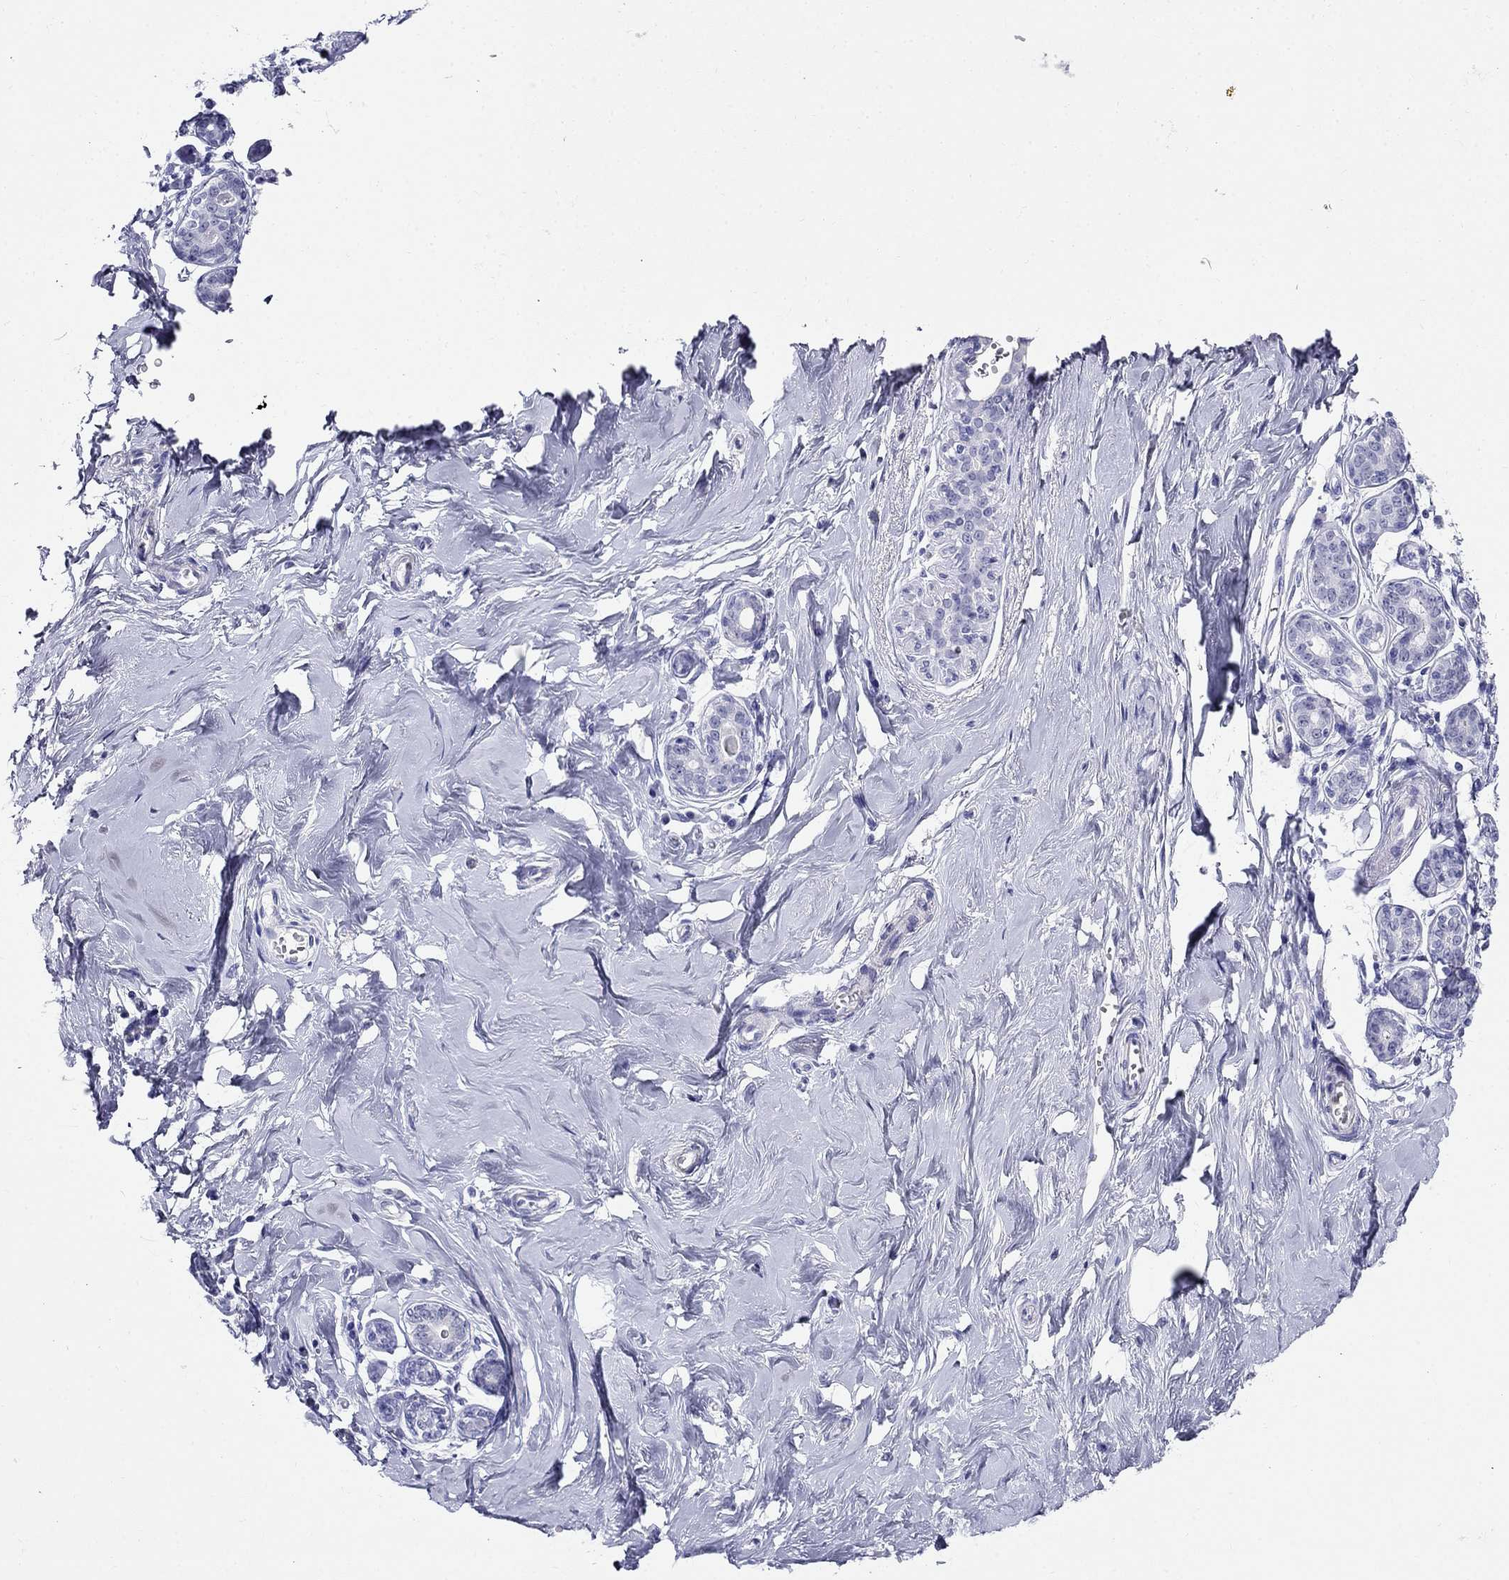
{"staining": {"intensity": "negative", "quantity": "none", "location": "none"}, "tissue": "breast", "cell_type": "Adipocytes", "image_type": "normal", "snomed": [{"axis": "morphology", "description": "Normal tissue, NOS"}, {"axis": "topography", "description": "Skin"}, {"axis": "topography", "description": "Breast"}], "caption": "This is an IHC photomicrograph of benign breast. There is no positivity in adipocytes.", "gene": "PPP1R36", "patient": {"sex": "female", "age": 43}}